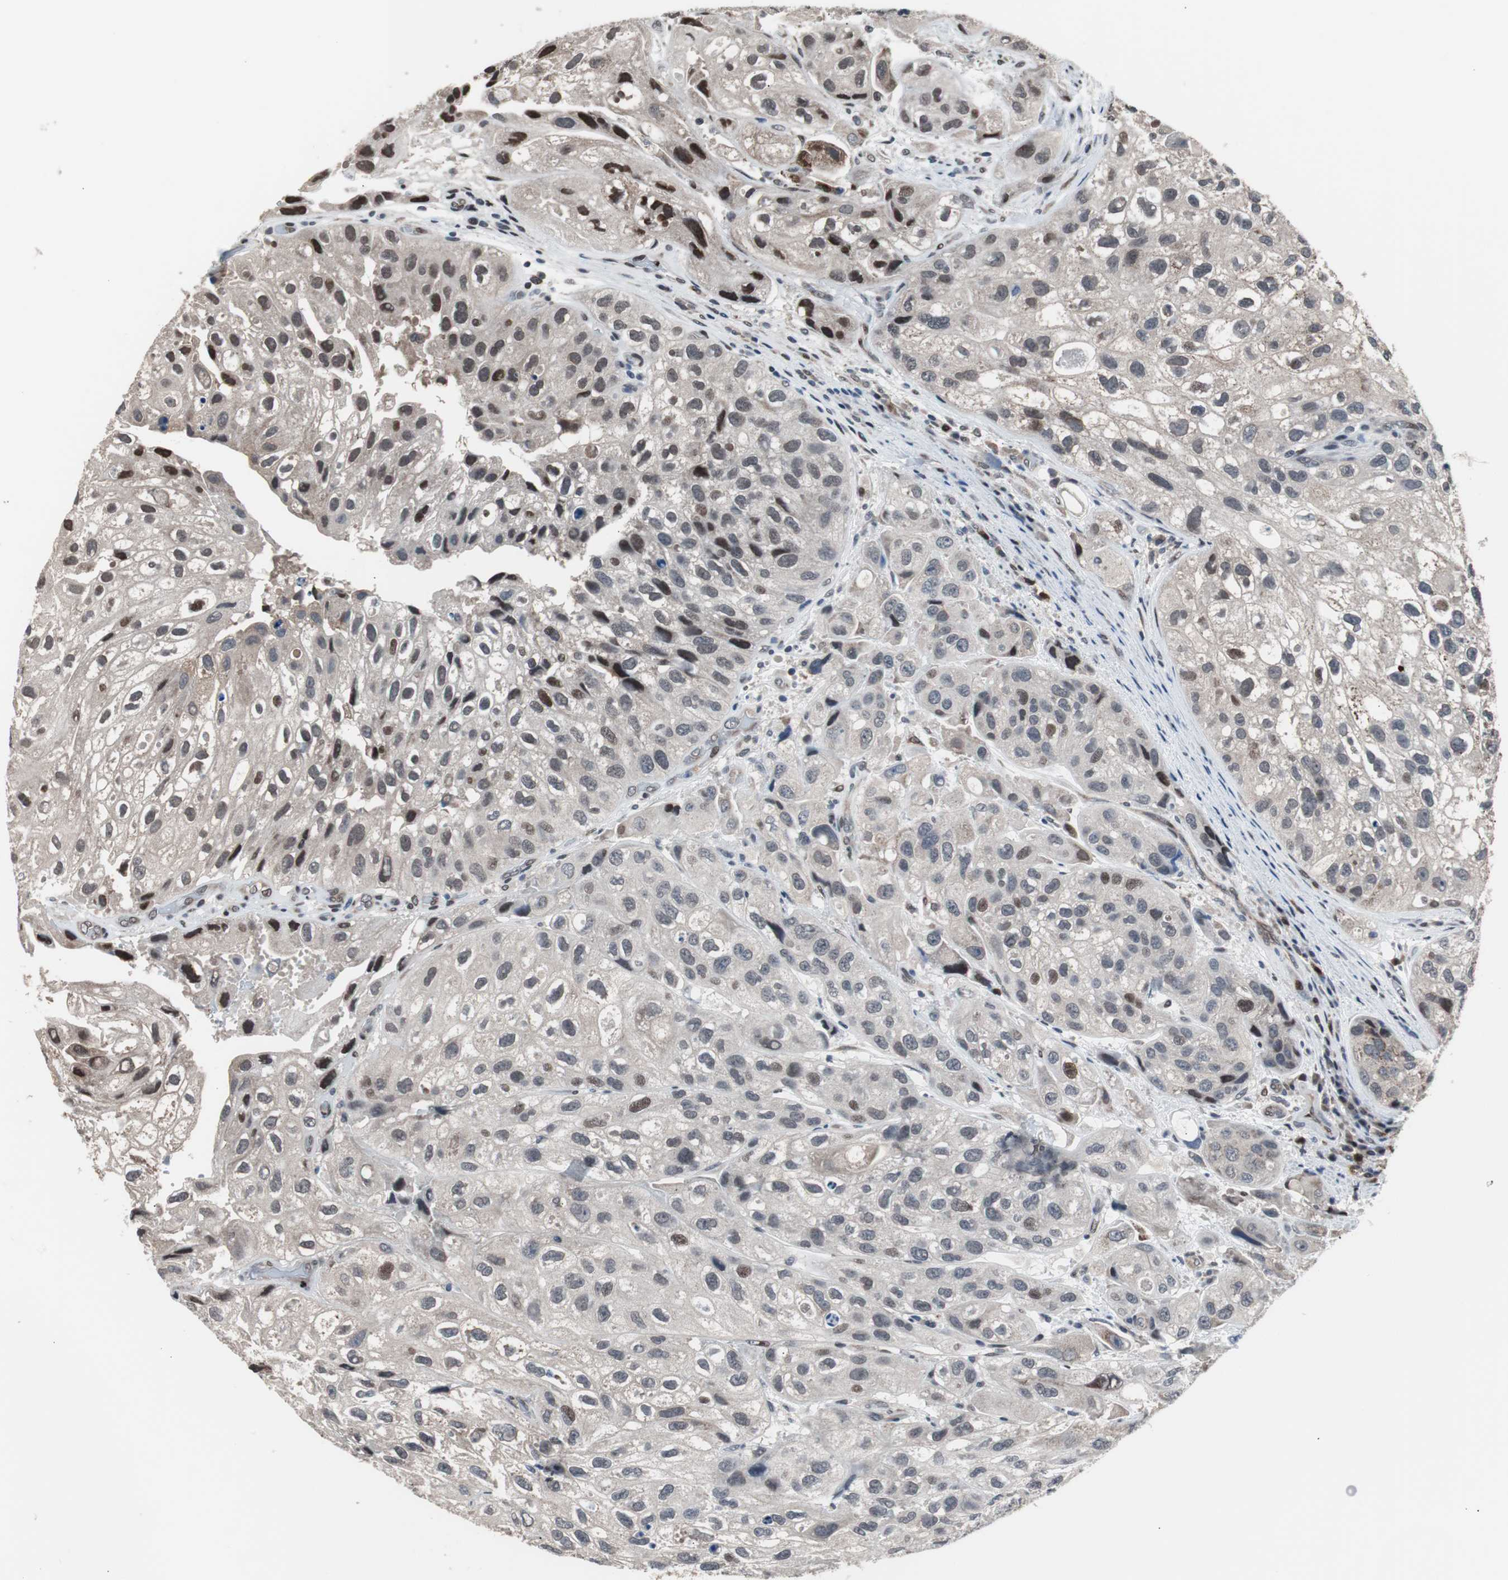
{"staining": {"intensity": "strong", "quantity": "<25%", "location": "nuclear"}, "tissue": "urothelial cancer", "cell_type": "Tumor cells", "image_type": "cancer", "snomed": [{"axis": "morphology", "description": "Urothelial carcinoma, High grade"}, {"axis": "topography", "description": "Urinary bladder"}], "caption": "DAB immunohistochemical staining of urothelial cancer reveals strong nuclear protein expression in approximately <25% of tumor cells.", "gene": "POGZ", "patient": {"sex": "female", "age": 64}}